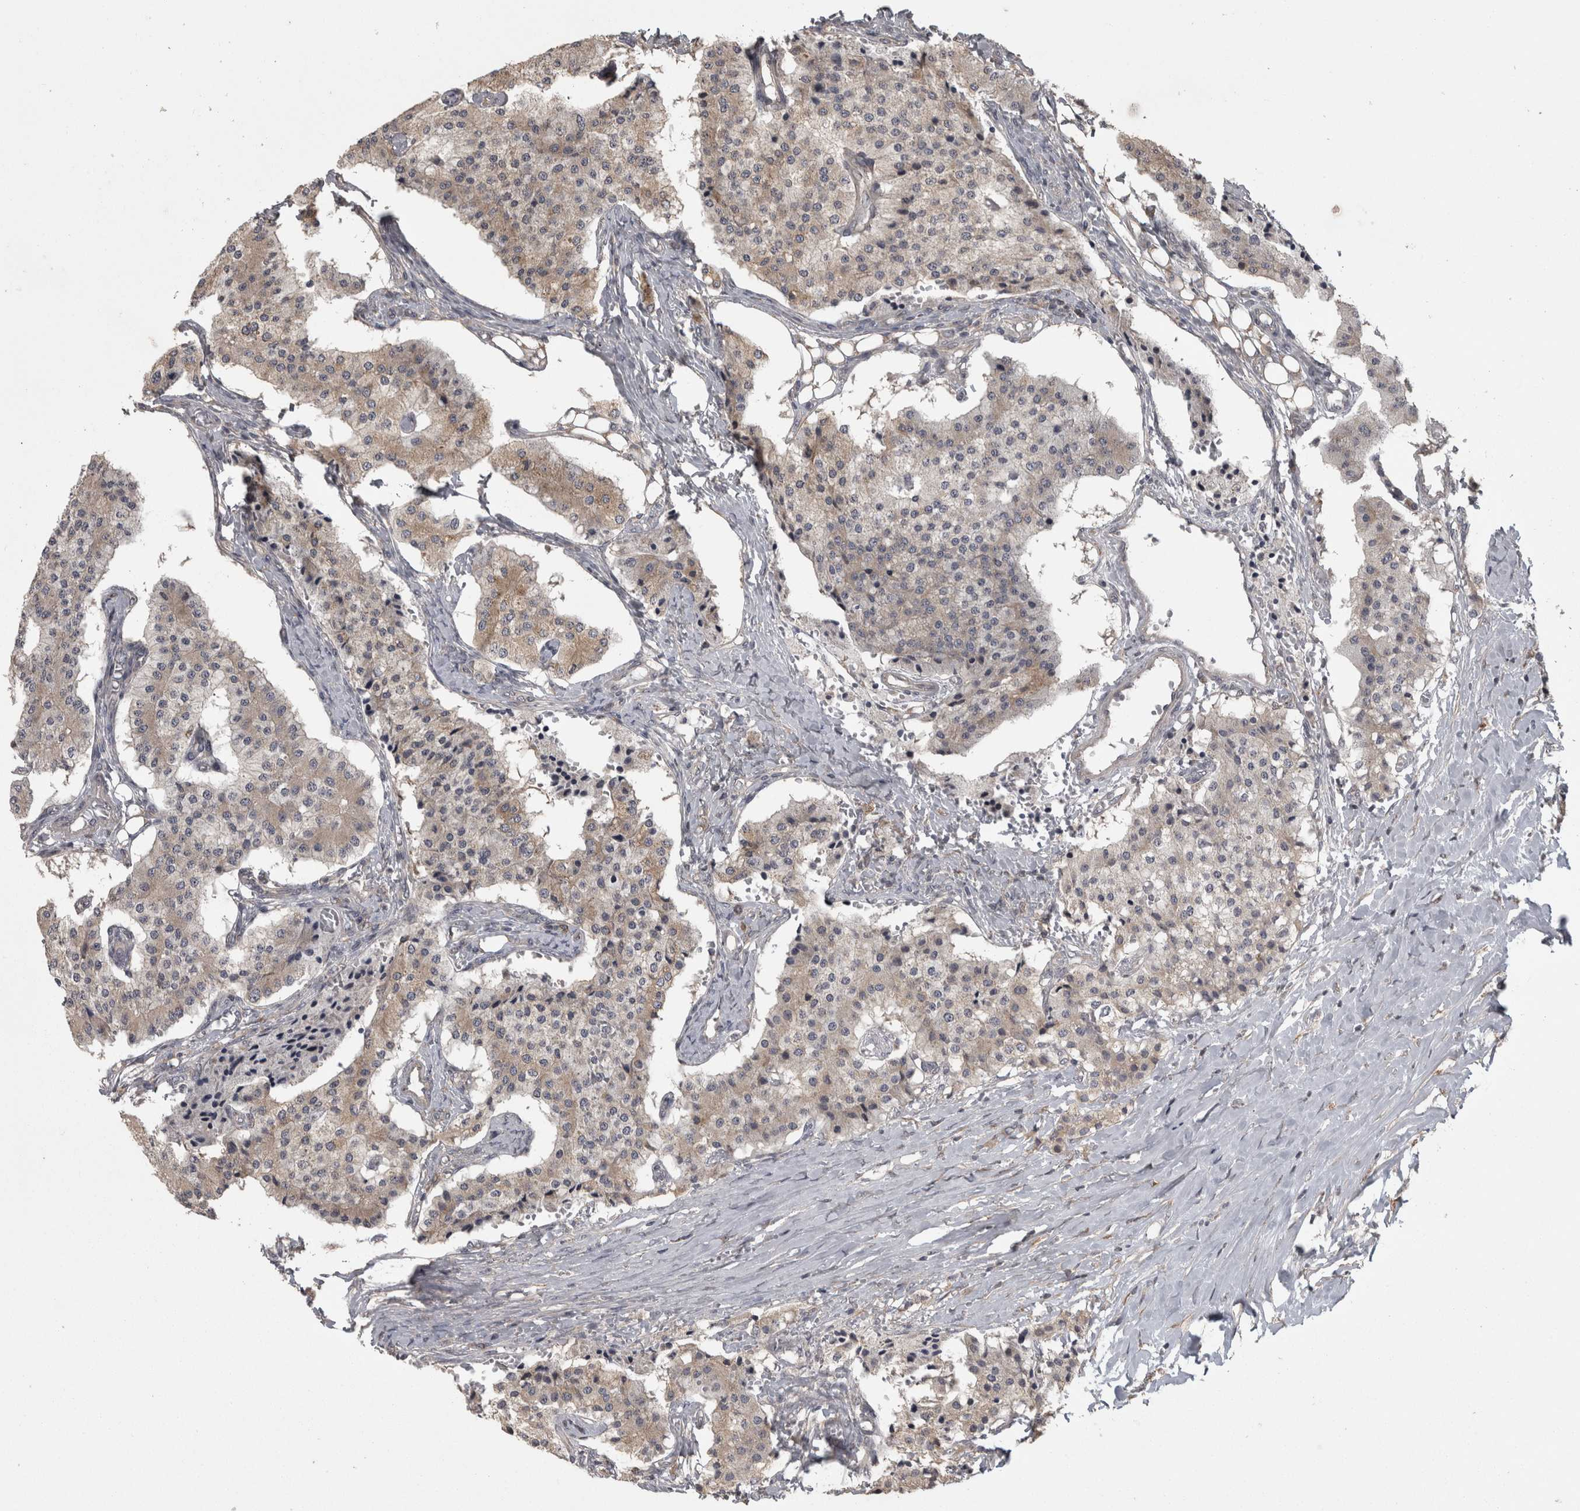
{"staining": {"intensity": "weak", "quantity": "25%-75%", "location": "cytoplasmic/membranous"}, "tissue": "carcinoid", "cell_type": "Tumor cells", "image_type": "cancer", "snomed": [{"axis": "morphology", "description": "Carcinoid, malignant, NOS"}, {"axis": "topography", "description": "Colon"}], "caption": "Protein staining of carcinoid tissue demonstrates weak cytoplasmic/membranous expression in approximately 25%-75% of tumor cells.", "gene": "RAB29", "patient": {"sex": "female", "age": 52}}